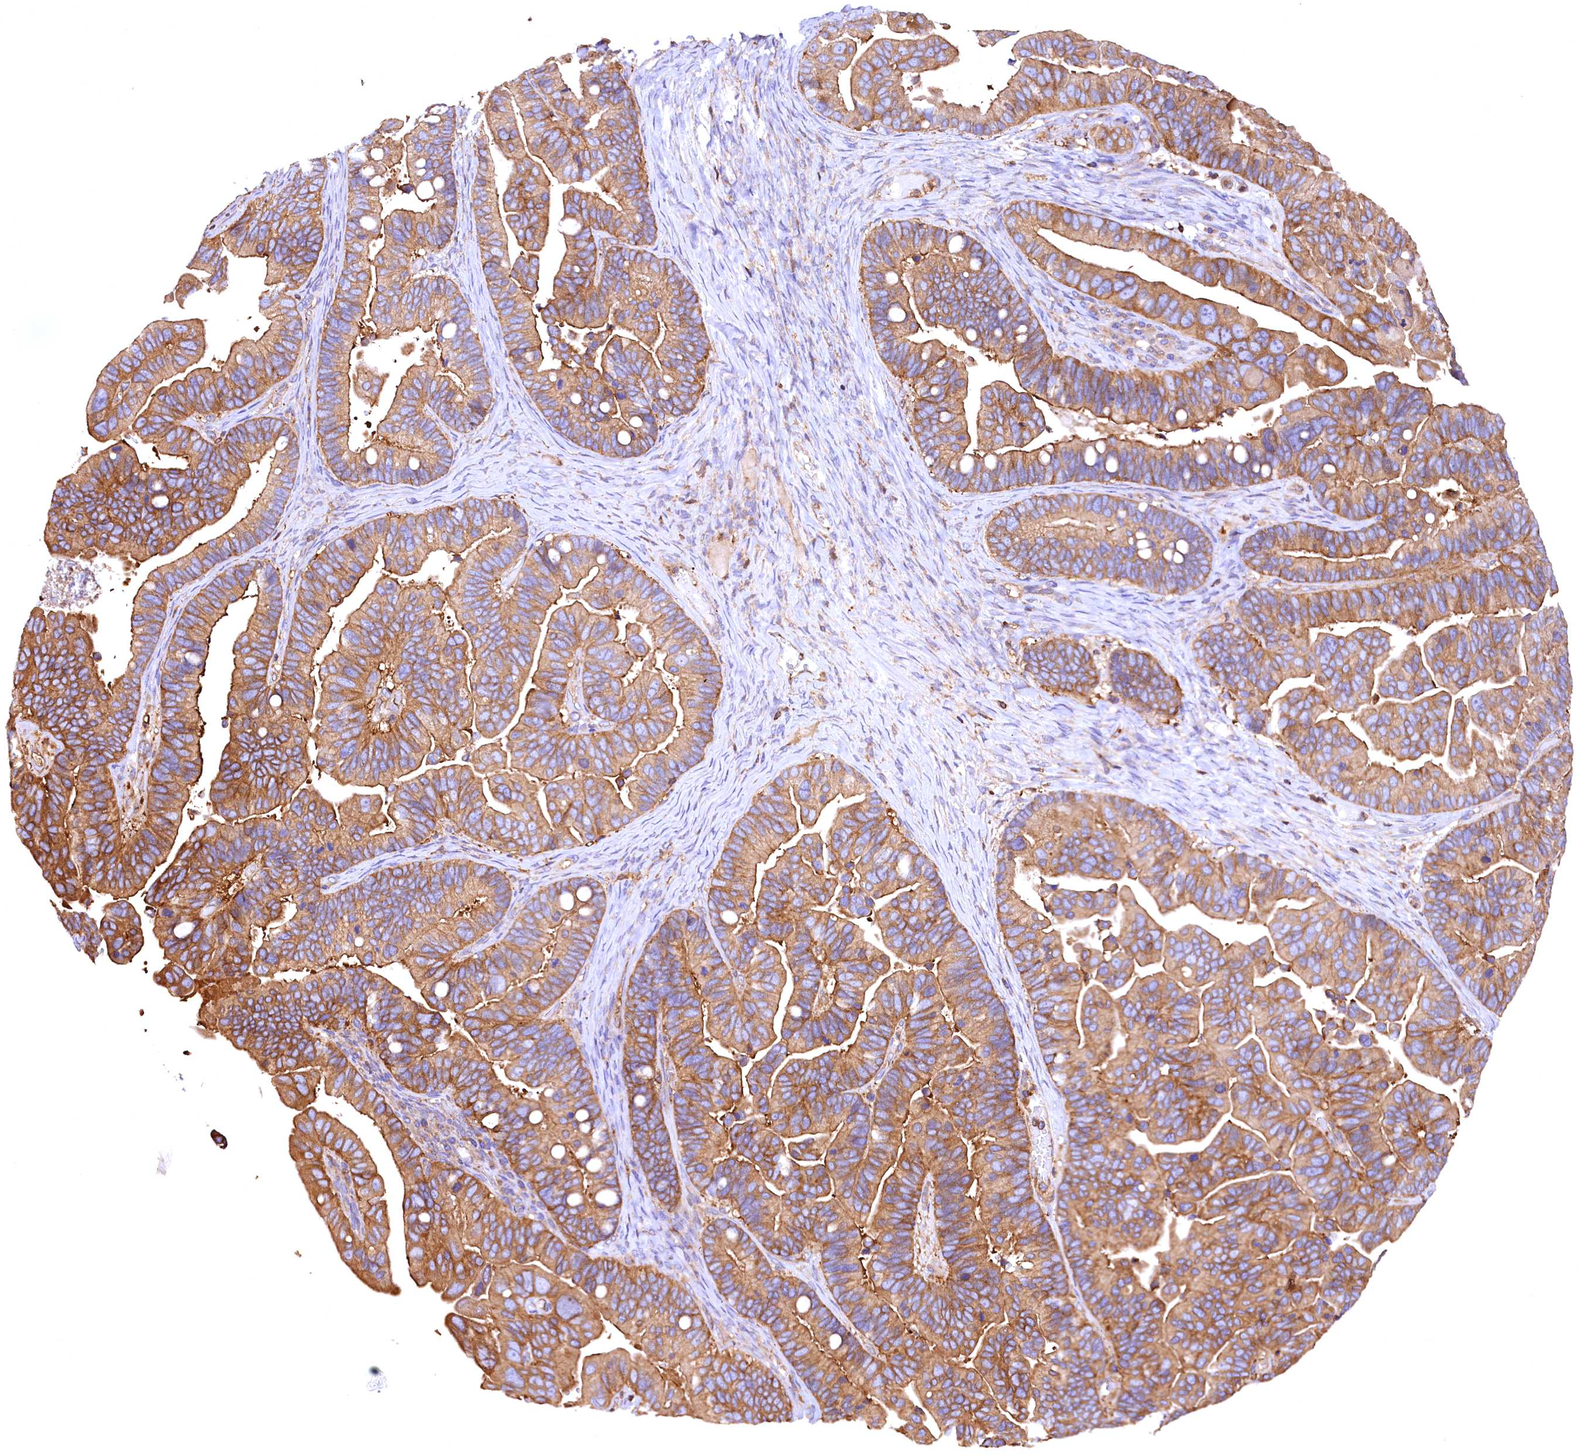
{"staining": {"intensity": "moderate", "quantity": ">75%", "location": "cytoplasmic/membranous"}, "tissue": "ovarian cancer", "cell_type": "Tumor cells", "image_type": "cancer", "snomed": [{"axis": "morphology", "description": "Cystadenocarcinoma, serous, NOS"}, {"axis": "topography", "description": "Ovary"}], "caption": "The immunohistochemical stain labels moderate cytoplasmic/membranous staining in tumor cells of serous cystadenocarcinoma (ovarian) tissue. (brown staining indicates protein expression, while blue staining denotes nuclei).", "gene": "RARS2", "patient": {"sex": "female", "age": 56}}